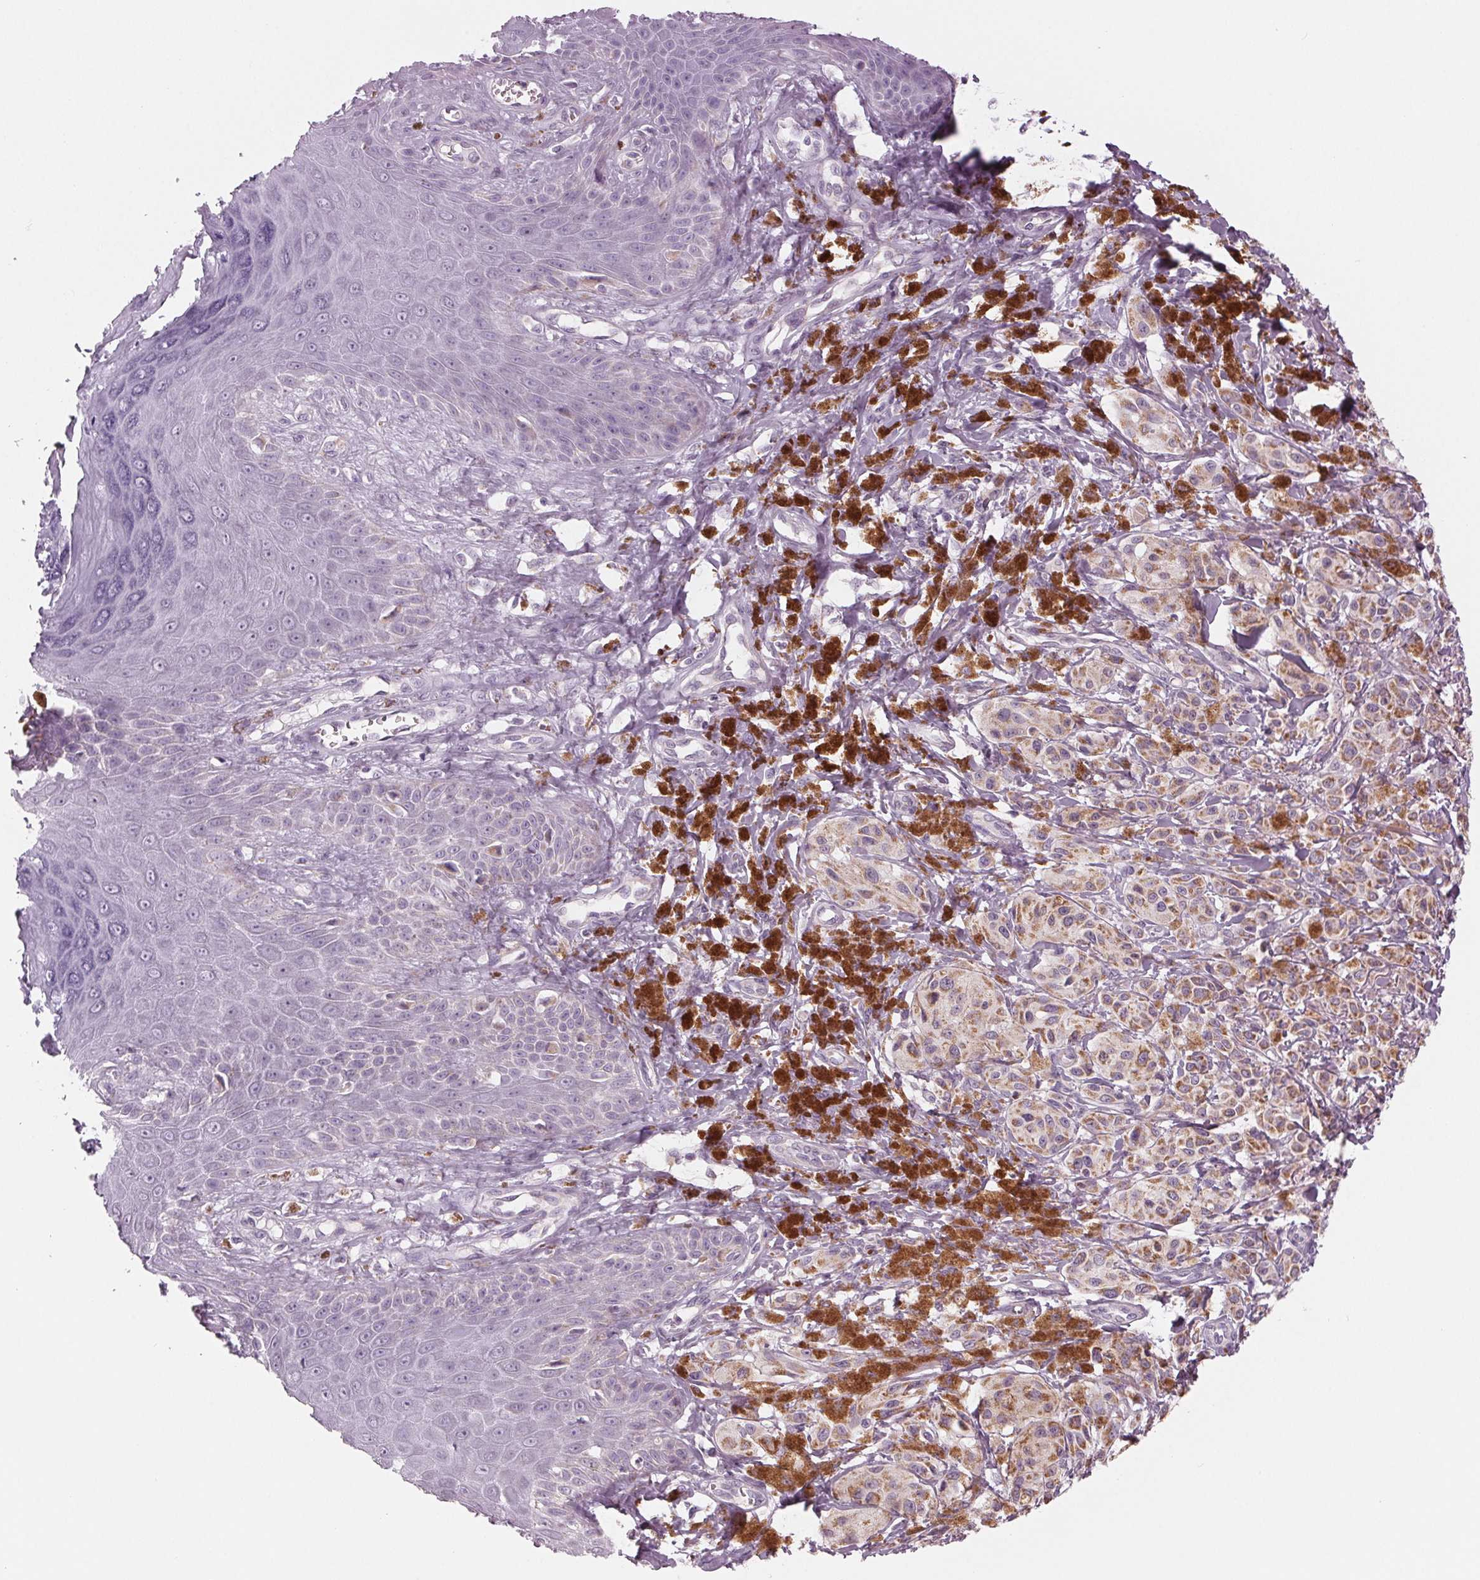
{"staining": {"intensity": "weak", "quantity": ">75%", "location": "cytoplasmic/membranous"}, "tissue": "melanoma", "cell_type": "Tumor cells", "image_type": "cancer", "snomed": [{"axis": "morphology", "description": "Malignant melanoma, NOS"}, {"axis": "topography", "description": "Skin"}], "caption": "About >75% of tumor cells in malignant melanoma show weak cytoplasmic/membranous protein positivity as visualized by brown immunohistochemical staining.", "gene": "SAMD4A", "patient": {"sex": "female", "age": 80}}